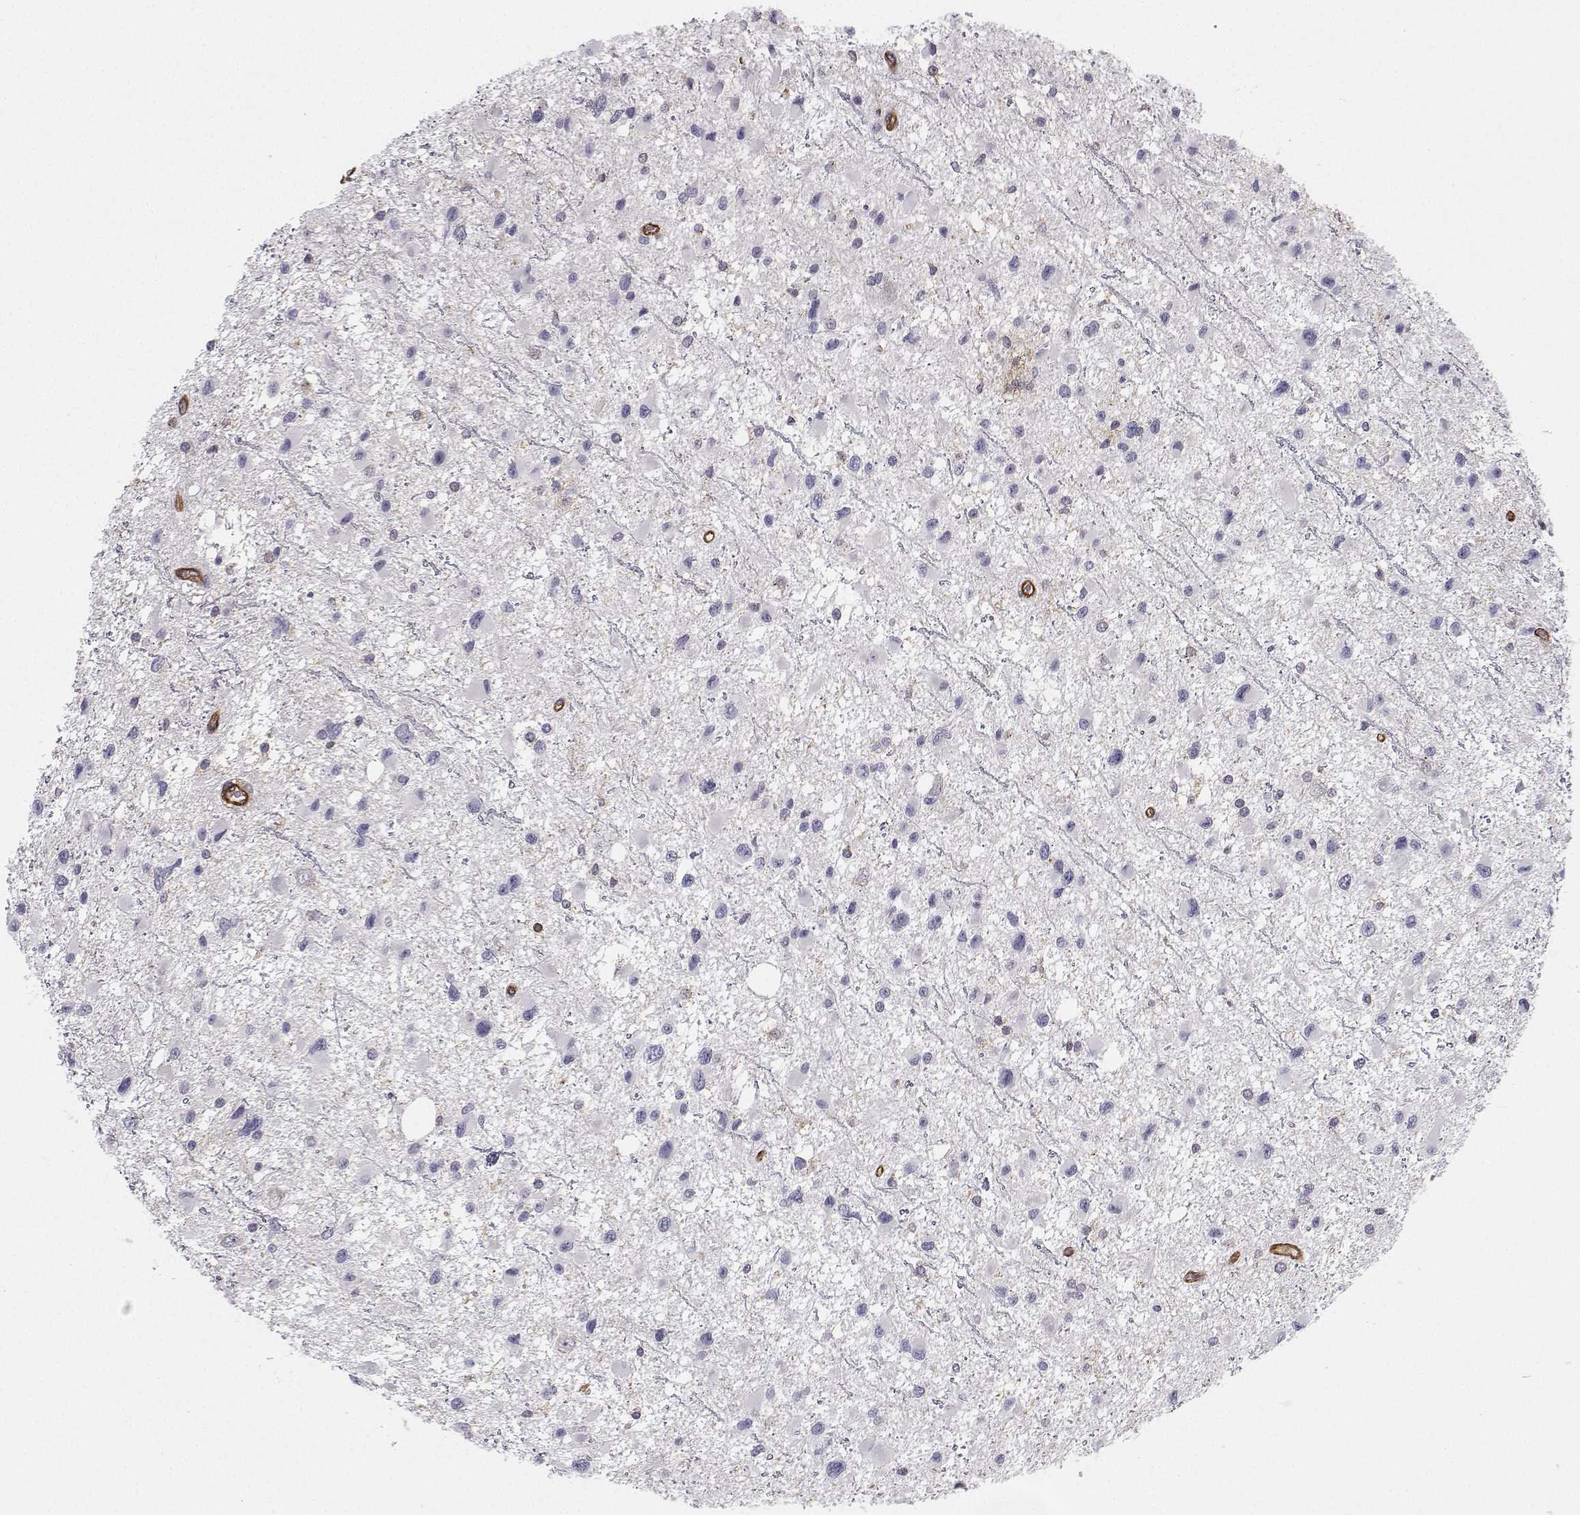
{"staining": {"intensity": "negative", "quantity": "none", "location": "none"}, "tissue": "glioma", "cell_type": "Tumor cells", "image_type": "cancer", "snomed": [{"axis": "morphology", "description": "Glioma, malignant, Low grade"}, {"axis": "topography", "description": "Brain"}], "caption": "Immunohistochemical staining of malignant glioma (low-grade) demonstrates no significant positivity in tumor cells. (DAB (3,3'-diaminobenzidine) immunohistochemistry, high magnification).", "gene": "MYH9", "patient": {"sex": "female", "age": 32}}